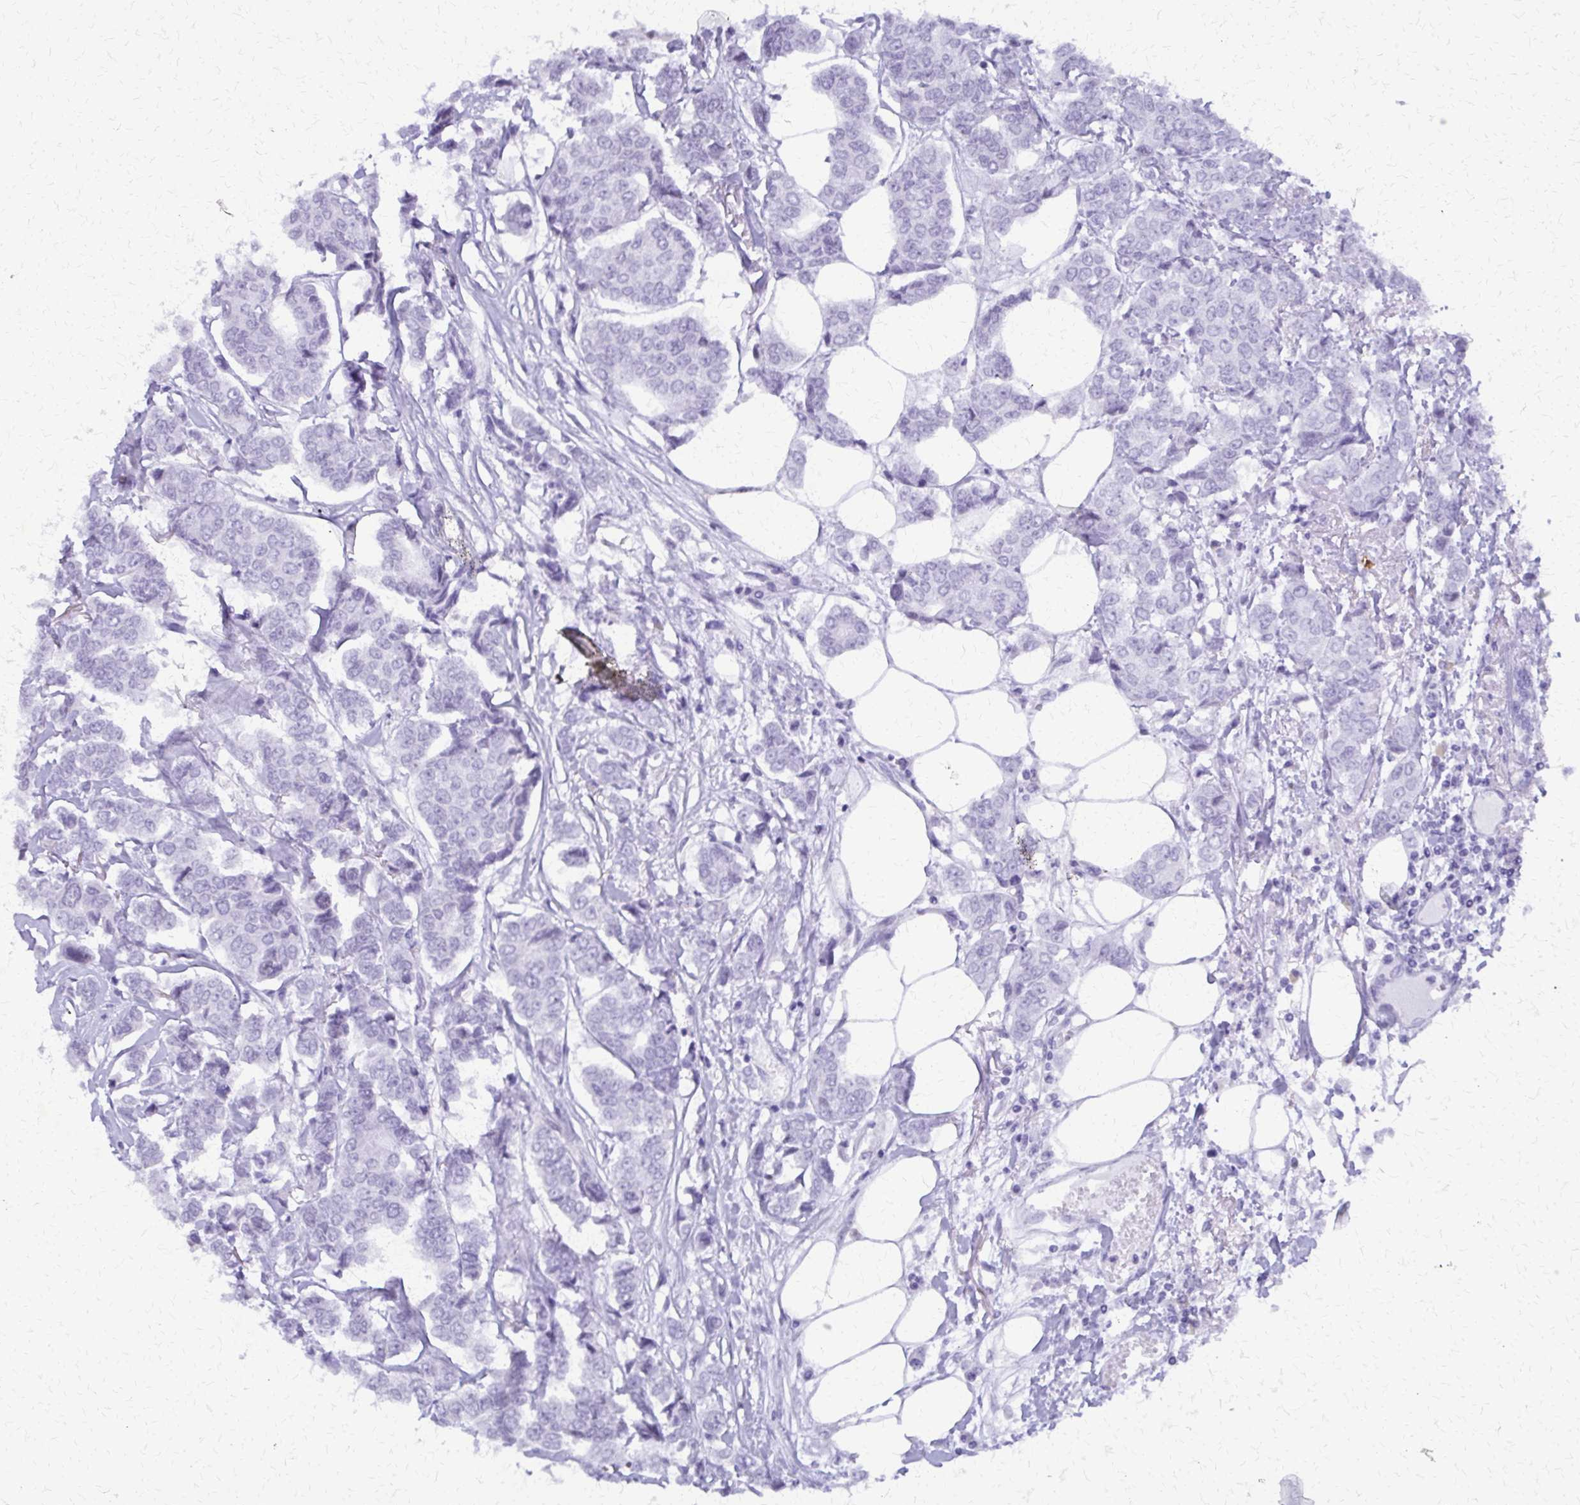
{"staining": {"intensity": "negative", "quantity": "none", "location": "none"}, "tissue": "breast cancer", "cell_type": "Tumor cells", "image_type": "cancer", "snomed": [{"axis": "morphology", "description": "Duct carcinoma"}, {"axis": "topography", "description": "Breast"}], "caption": "An immunohistochemistry histopathology image of breast cancer is shown. There is no staining in tumor cells of breast cancer.", "gene": "FAM162B", "patient": {"sex": "female", "age": 94}}